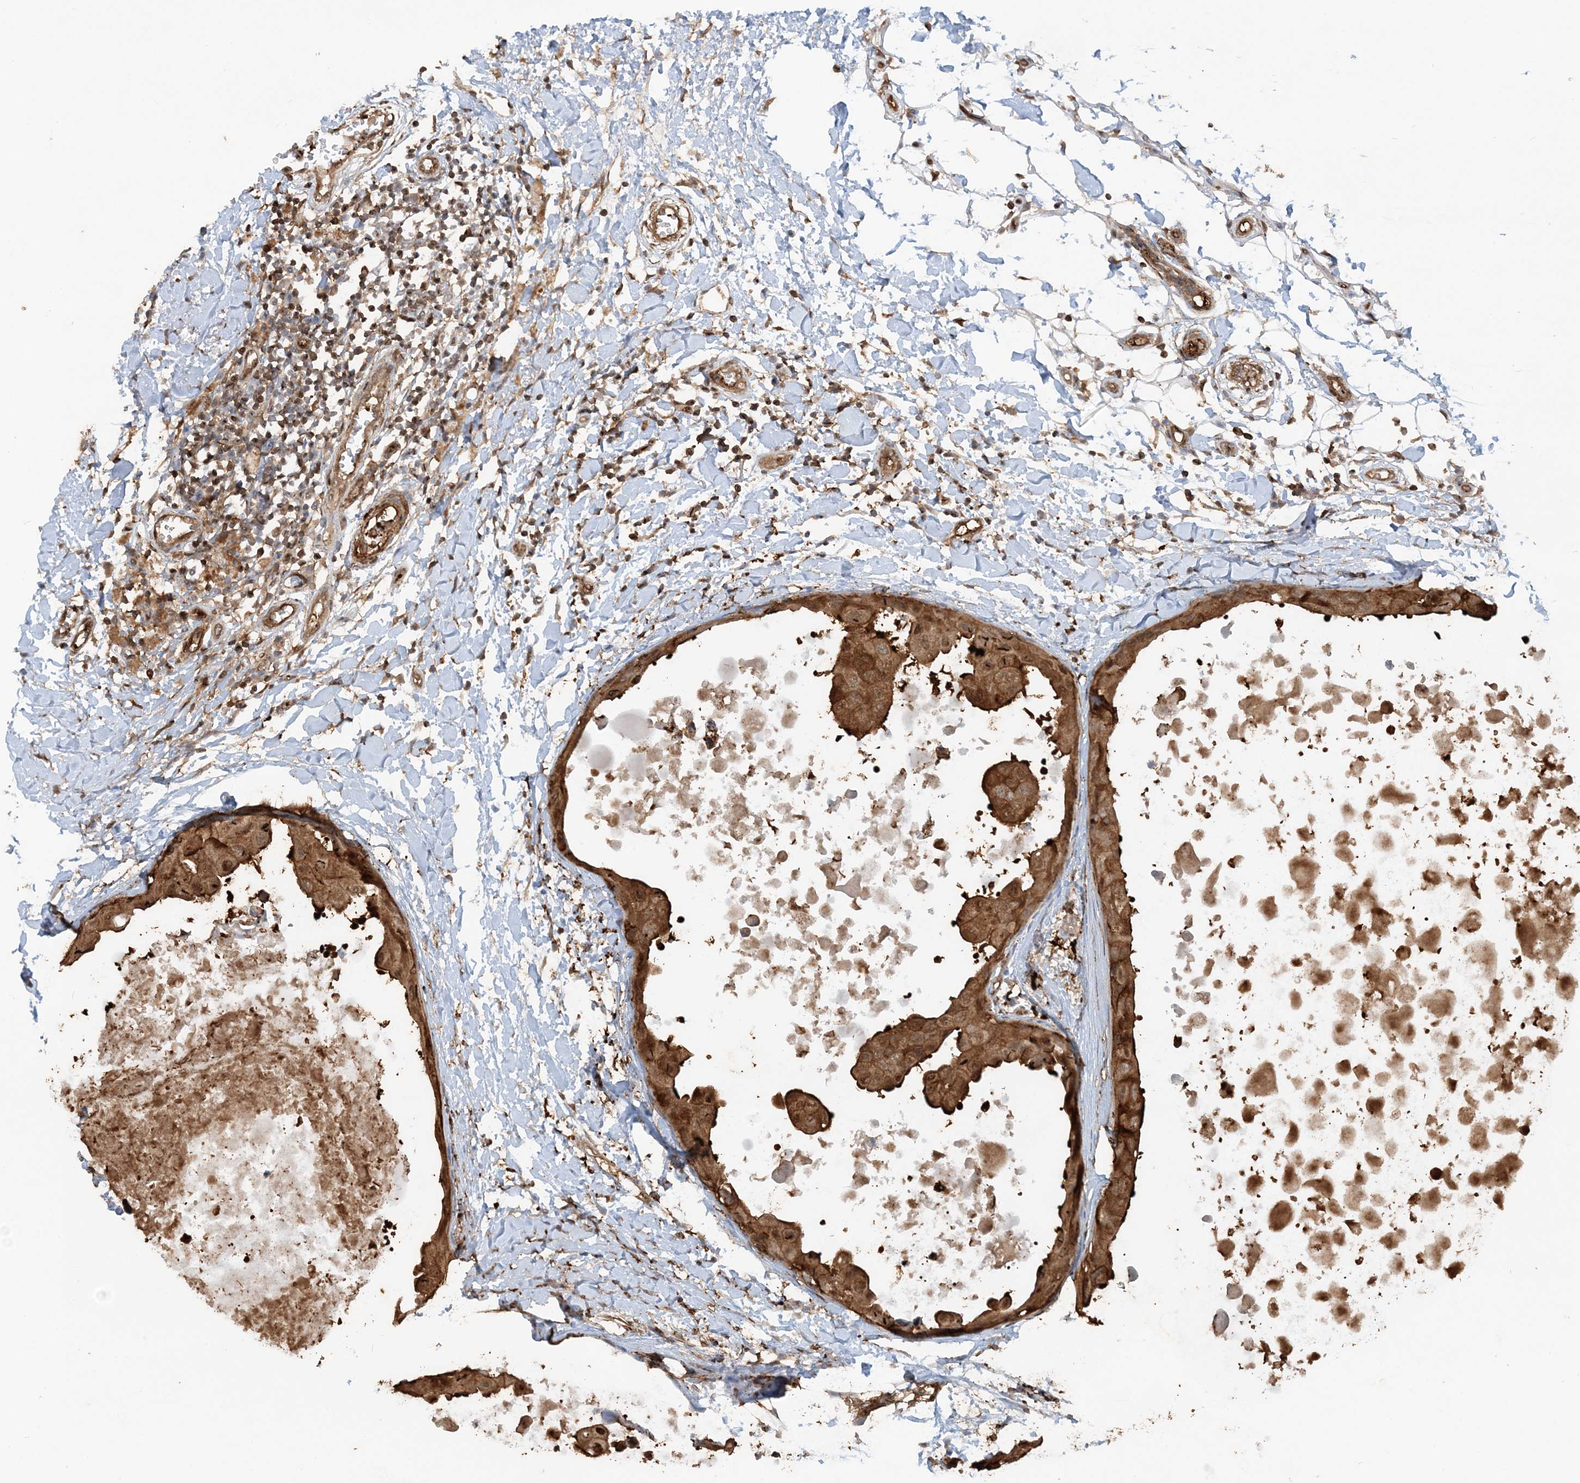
{"staining": {"intensity": "strong", "quantity": ">75%", "location": "cytoplasmic/membranous"}, "tissue": "breast cancer", "cell_type": "Tumor cells", "image_type": "cancer", "snomed": [{"axis": "morphology", "description": "Duct carcinoma"}, {"axis": "topography", "description": "Breast"}], "caption": "Human intraductal carcinoma (breast) stained with a brown dye displays strong cytoplasmic/membranous positive positivity in approximately >75% of tumor cells.", "gene": "DSTN", "patient": {"sex": "female", "age": 27}}